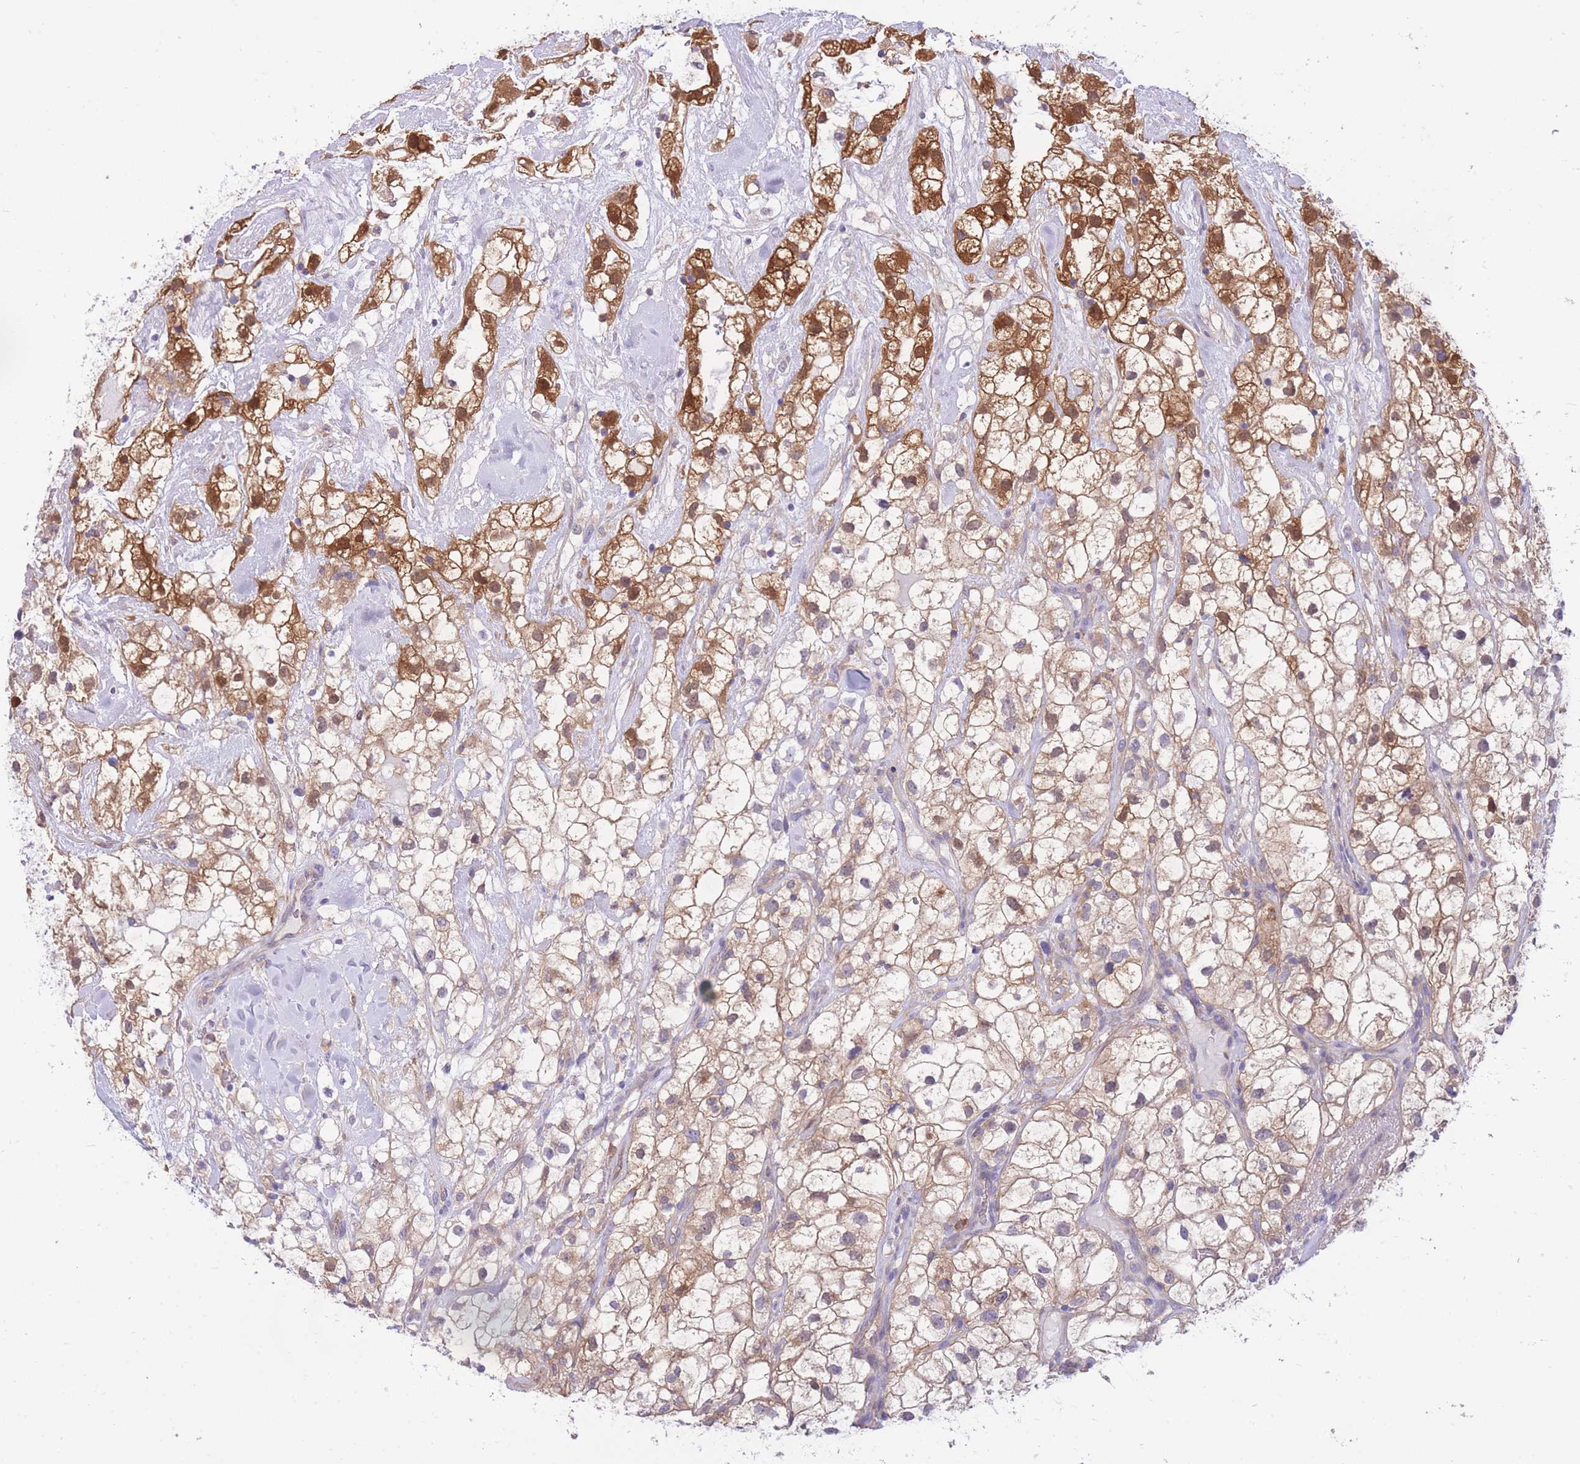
{"staining": {"intensity": "strong", "quantity": "25%-75%", "location": "cytoplasmic/membranous,nuclear"}, "tissue": "renal cancer", "cell_type": "Tumor cells", "image_type": "cancer", "snomed": [{"axis": "morphology", "description": "Adenocarcinoma, NOS"}, {"axis": "topography", "description": "Kidney"}], "caption": "Immunohistochemistry photomicrograph of renal cancer stained for a protein (brown), which displays high levels of strong cytoplasmic/membranous and nuclear positivity in about 25%-75% of tumor cells.", "gene": "NAMPT", "patient": {"sex": "male", "age": 59}}